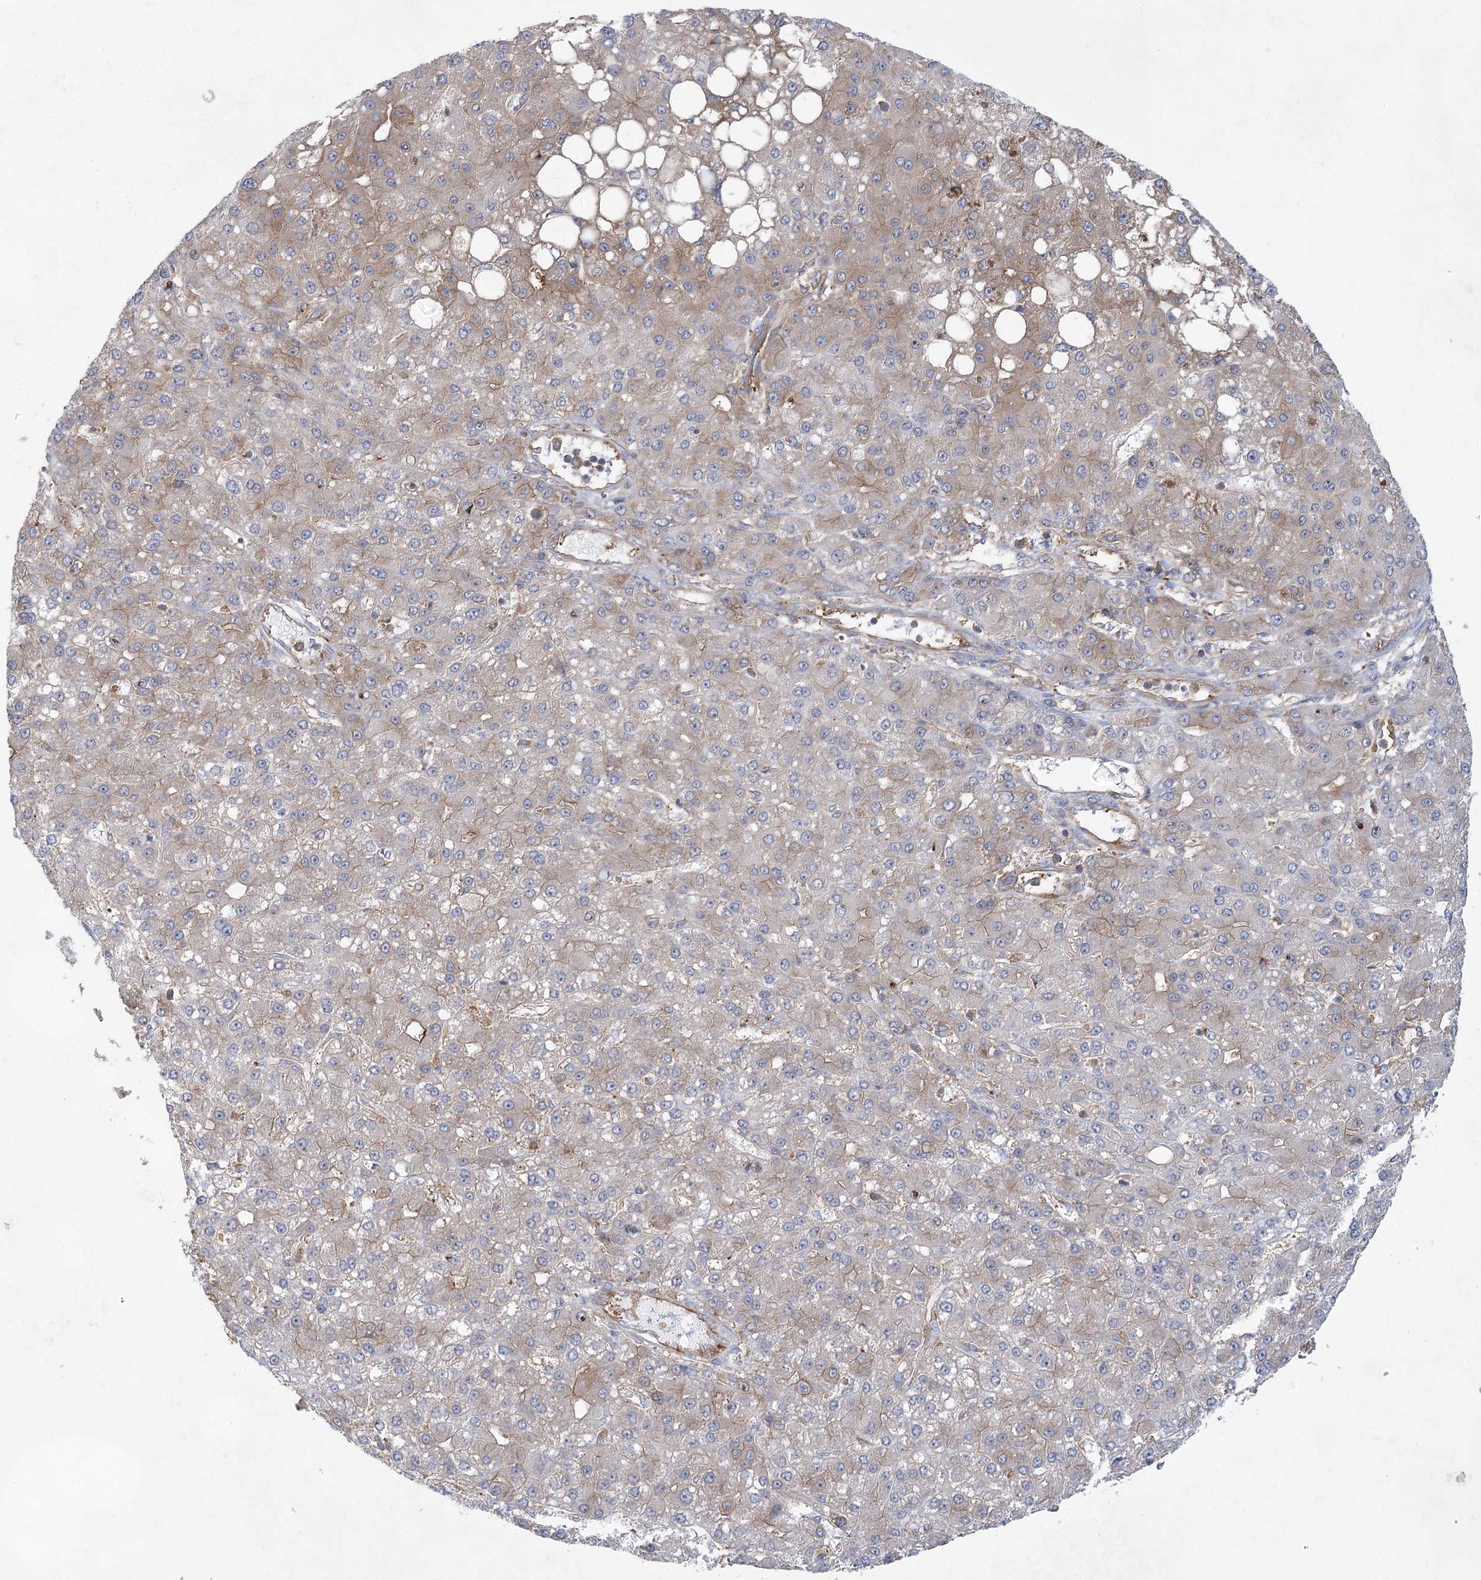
{"staining": {"intensity": "weak", "quantity": "25%-75%", "location": "cytoplasmic/membranous"}, "tissue": "liver cancer", "cell_type": "Tumor cells", "image_type": "cancer", "snomed": [{"axis": "morphology", "description": "Carcinoma, Hepatocellular, NOS"}, {"axis": "topography", "description": "Liver"}], "caption": "Immunohistochemistry (IHC) of liver cancer exhibits low levels of weak cytoplasmic/membranous staining in about 25%-75% of tumor cells.", "gene": "EIF3A", "patient": {"sex": "male", "age": 67}}